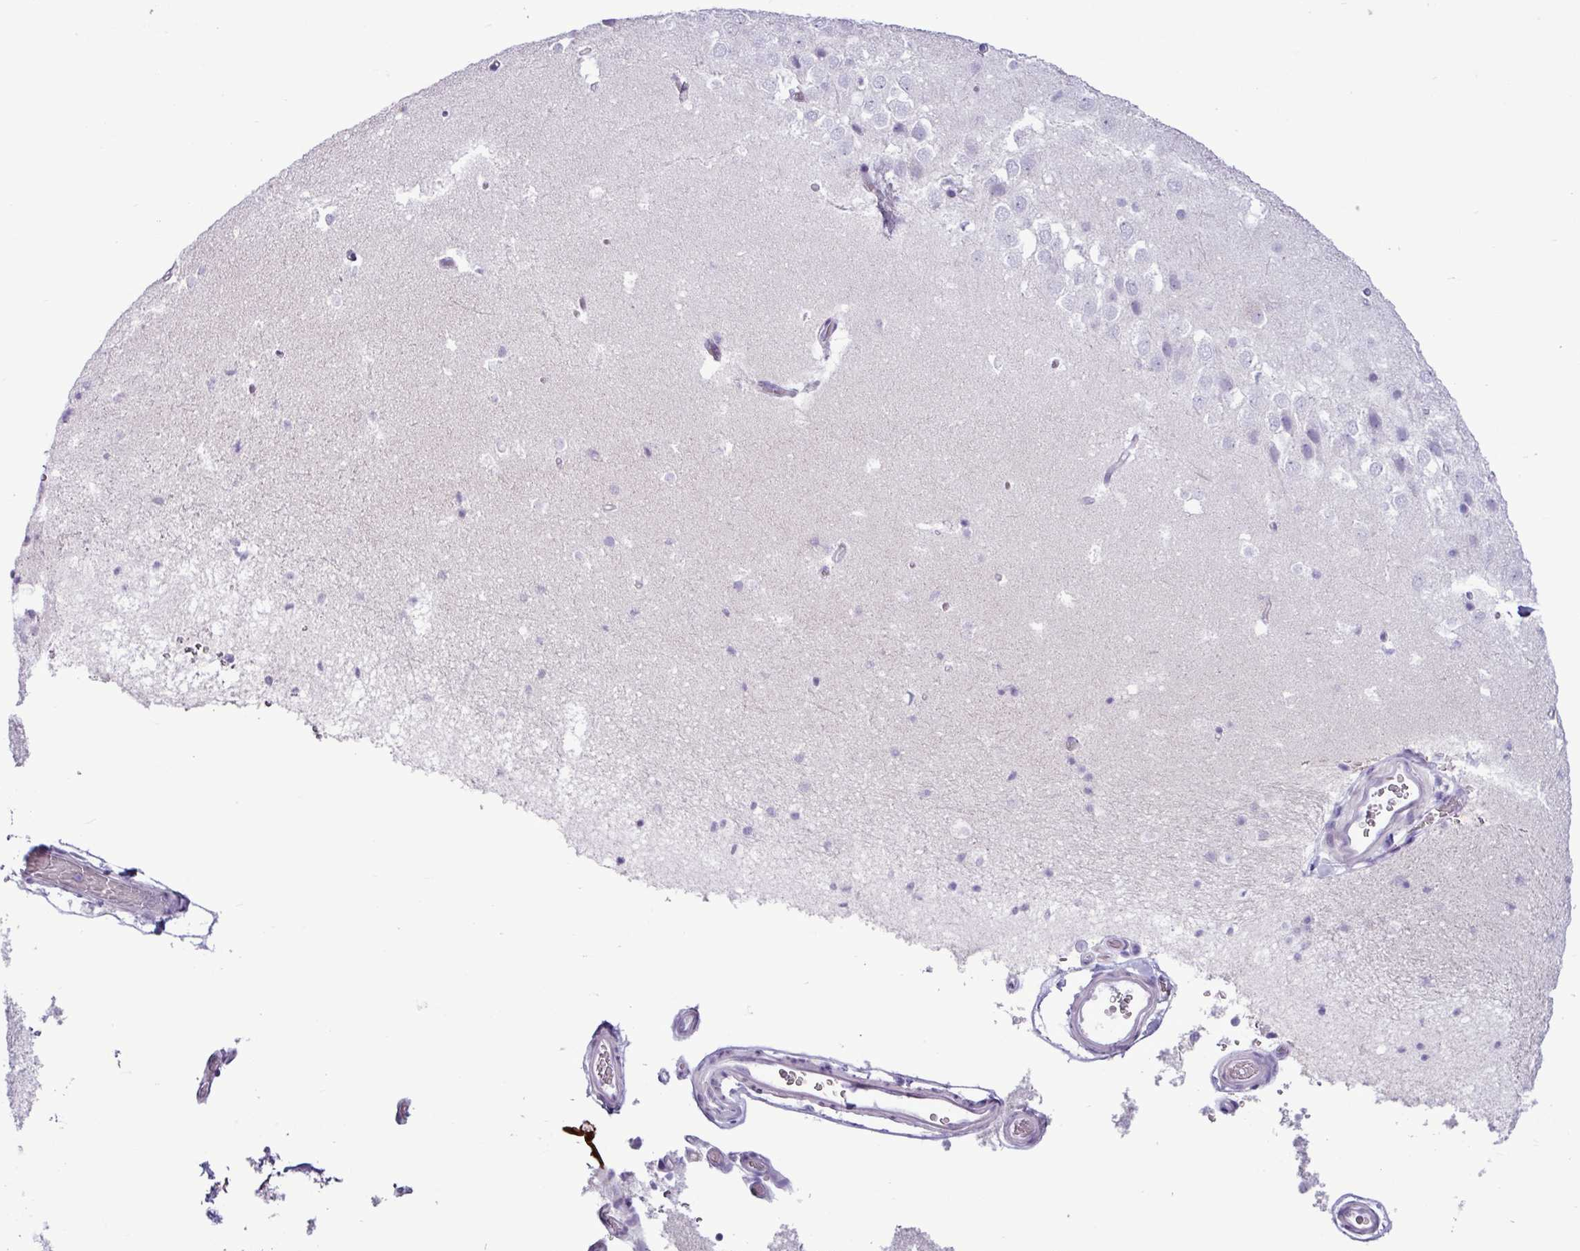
{"staining": {"intensity": "negative", "quantity": "none", "location": "none"}, "tissue": "hippocampus", "cell_type": "Glial cells", "image_type": "normal", "snomed": [{"axis": "morphology", "description": "Normal tissue, NOS"}, {"axis": "topography", "description": "Hippocampus"}], "caption": "High power microscopy micrograph of an immunohistochemistry image of normal hippocampus, revealing no significant staining in glial cells.", "gene": "ALDH3A1", "patient": {"sex": "male", "age": 37}}